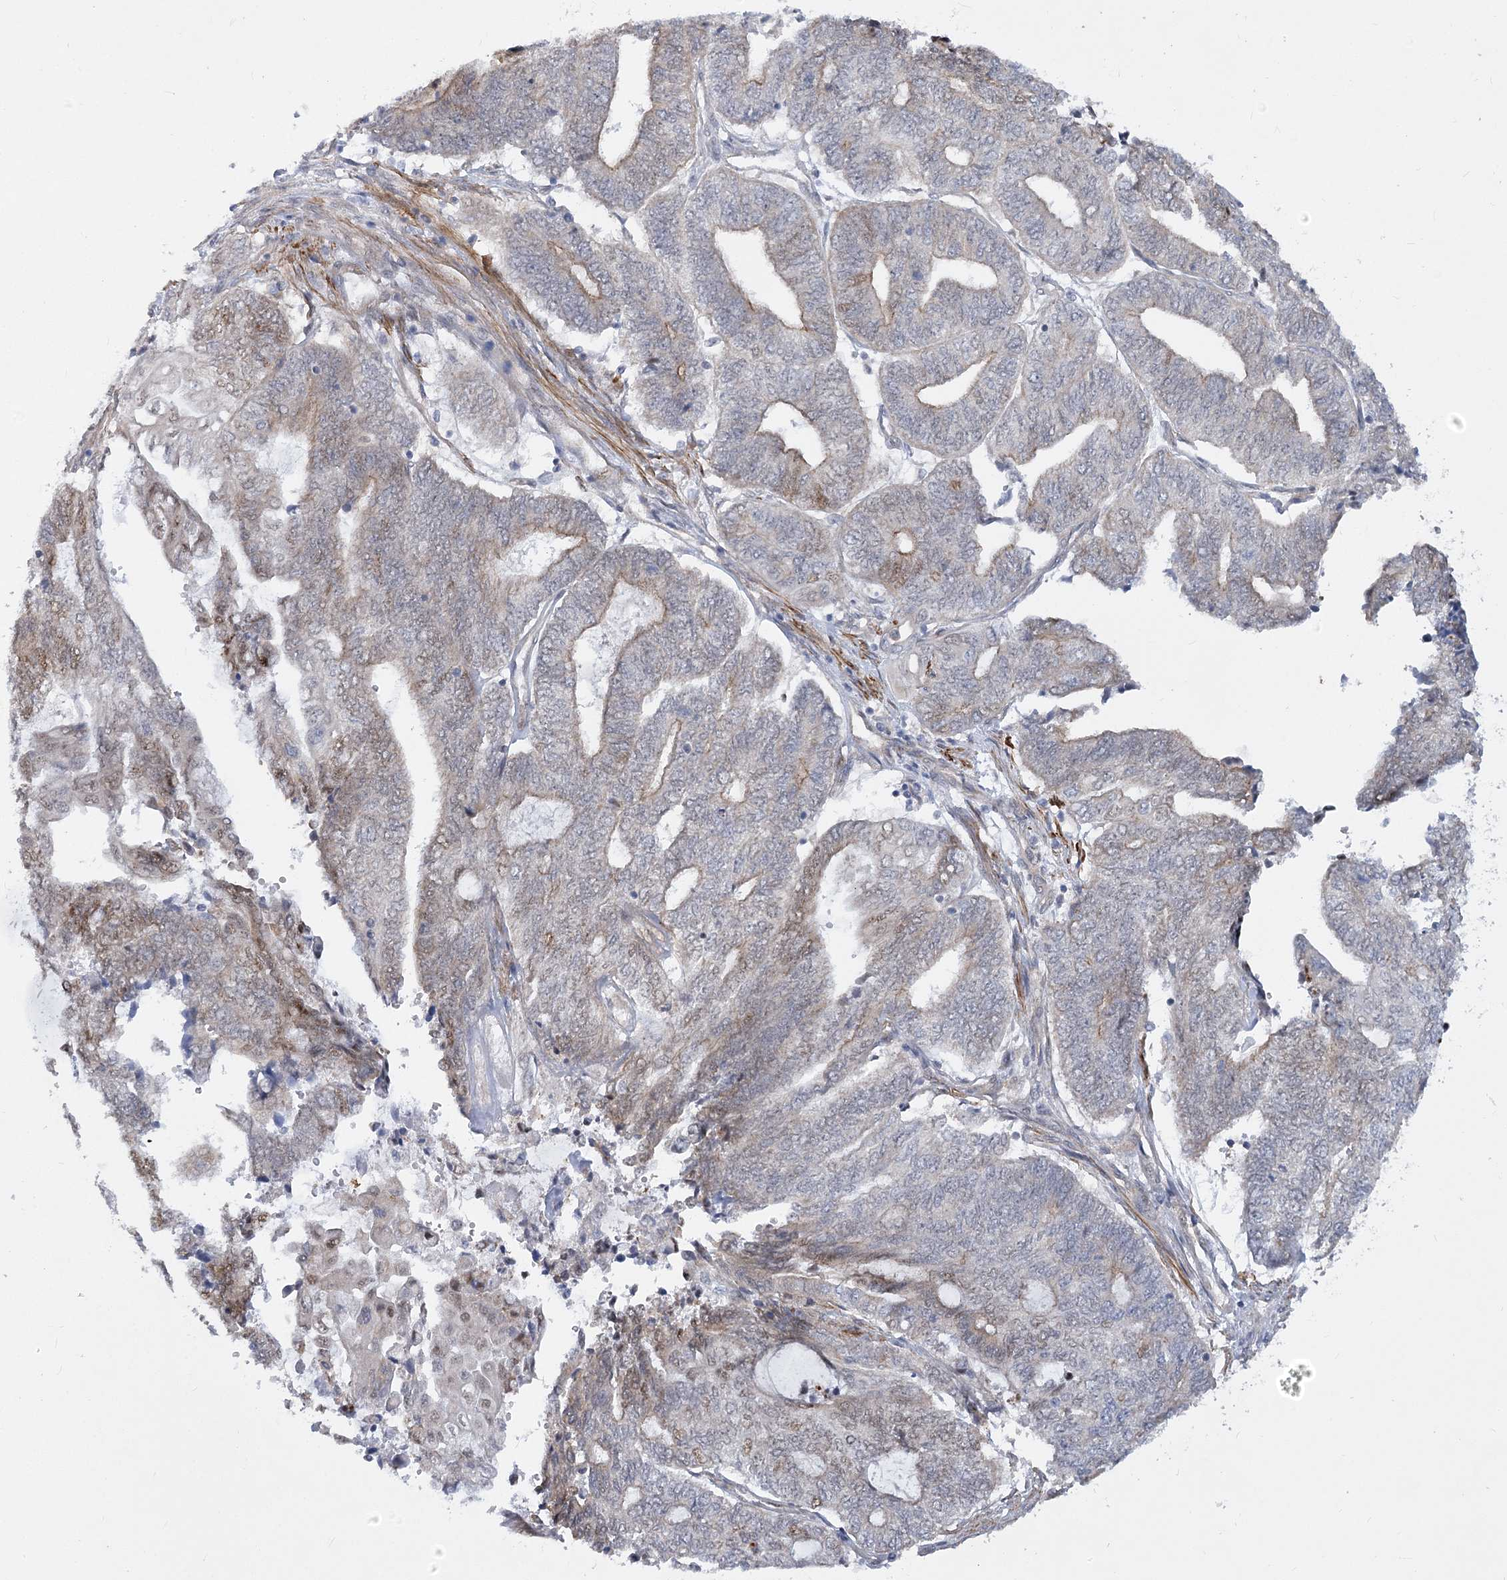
{"staining": {"intensity": "weak", "quantity": "25%-75%", "location": "cytoplasmic/membranous,nuclear"}, "tissue": "endometrial cancer", "cell_type": "Tumor cells", "image_type": "cancer", "snomed": [{"axis": "morphology", "description": "Adenocarcinoma, NOS"}, {"axis": "topography", "description": "Uterus"}, {"axis": "topography", "description": "Endometrium"}], "caption": "Immunohistochemistry image of adenocarcinoma (endometrial) stained for a protein (brown), which shows low levels of weak cytoplasmic/membranous and nuclear positivity in about 25%-75% of tumor cells.", "gene": "ARSI", "patient": {"sex": "female", "age": 70}}